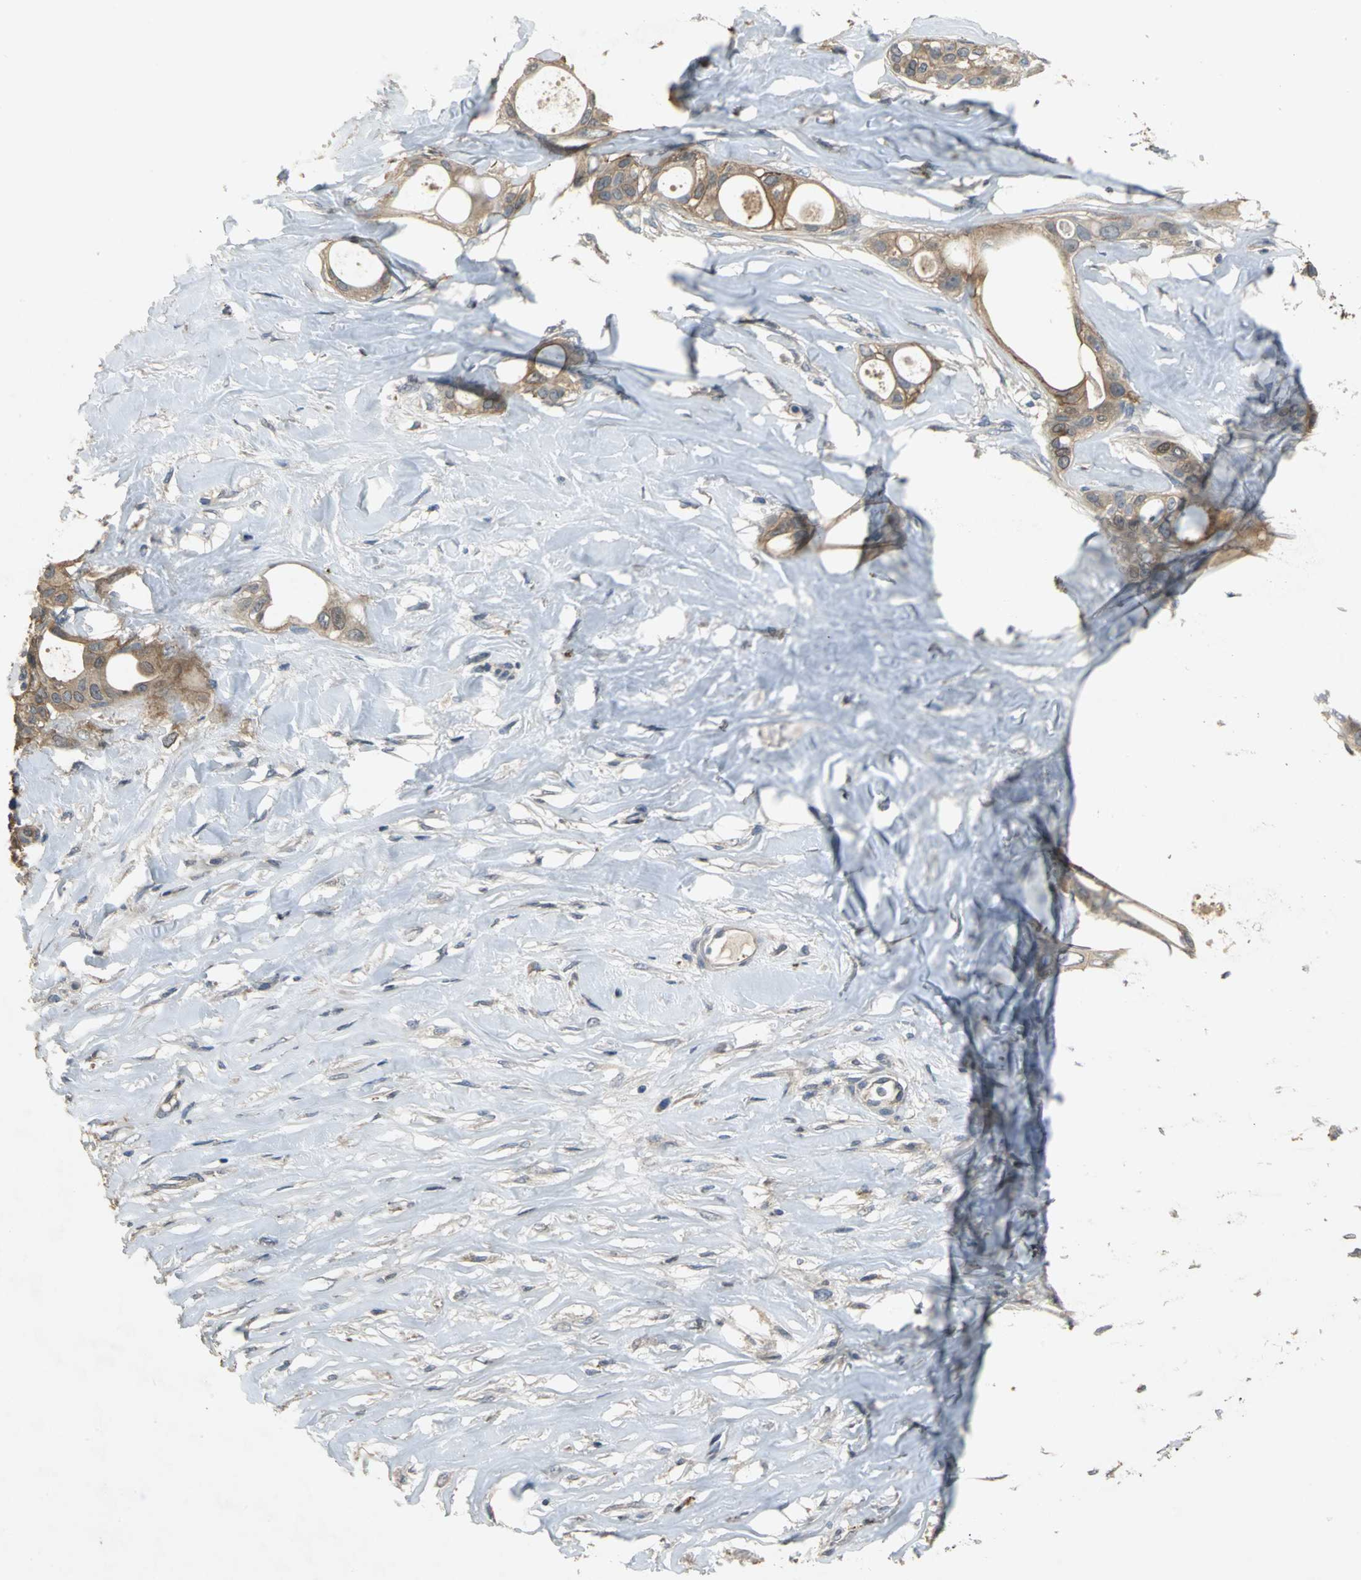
{"staining": {"intensity": "moderate", "quantity": ">75%", "location": "cytoplasmic/membranous"}, "tissue": "liver cancer", "cell_type": "Tumor cells", "image_type": "cancer", "snomed": [{"axis": "morphology", "description": "Cholangiocarcinoma"}, {"axis": "topography", "description": "Liver"}], "caption": "Liver cancer stained with a protein marker reveals moderate staining in tumor cells.", "gene": "MET", "patient": {"sex": "female", "age": 67}}